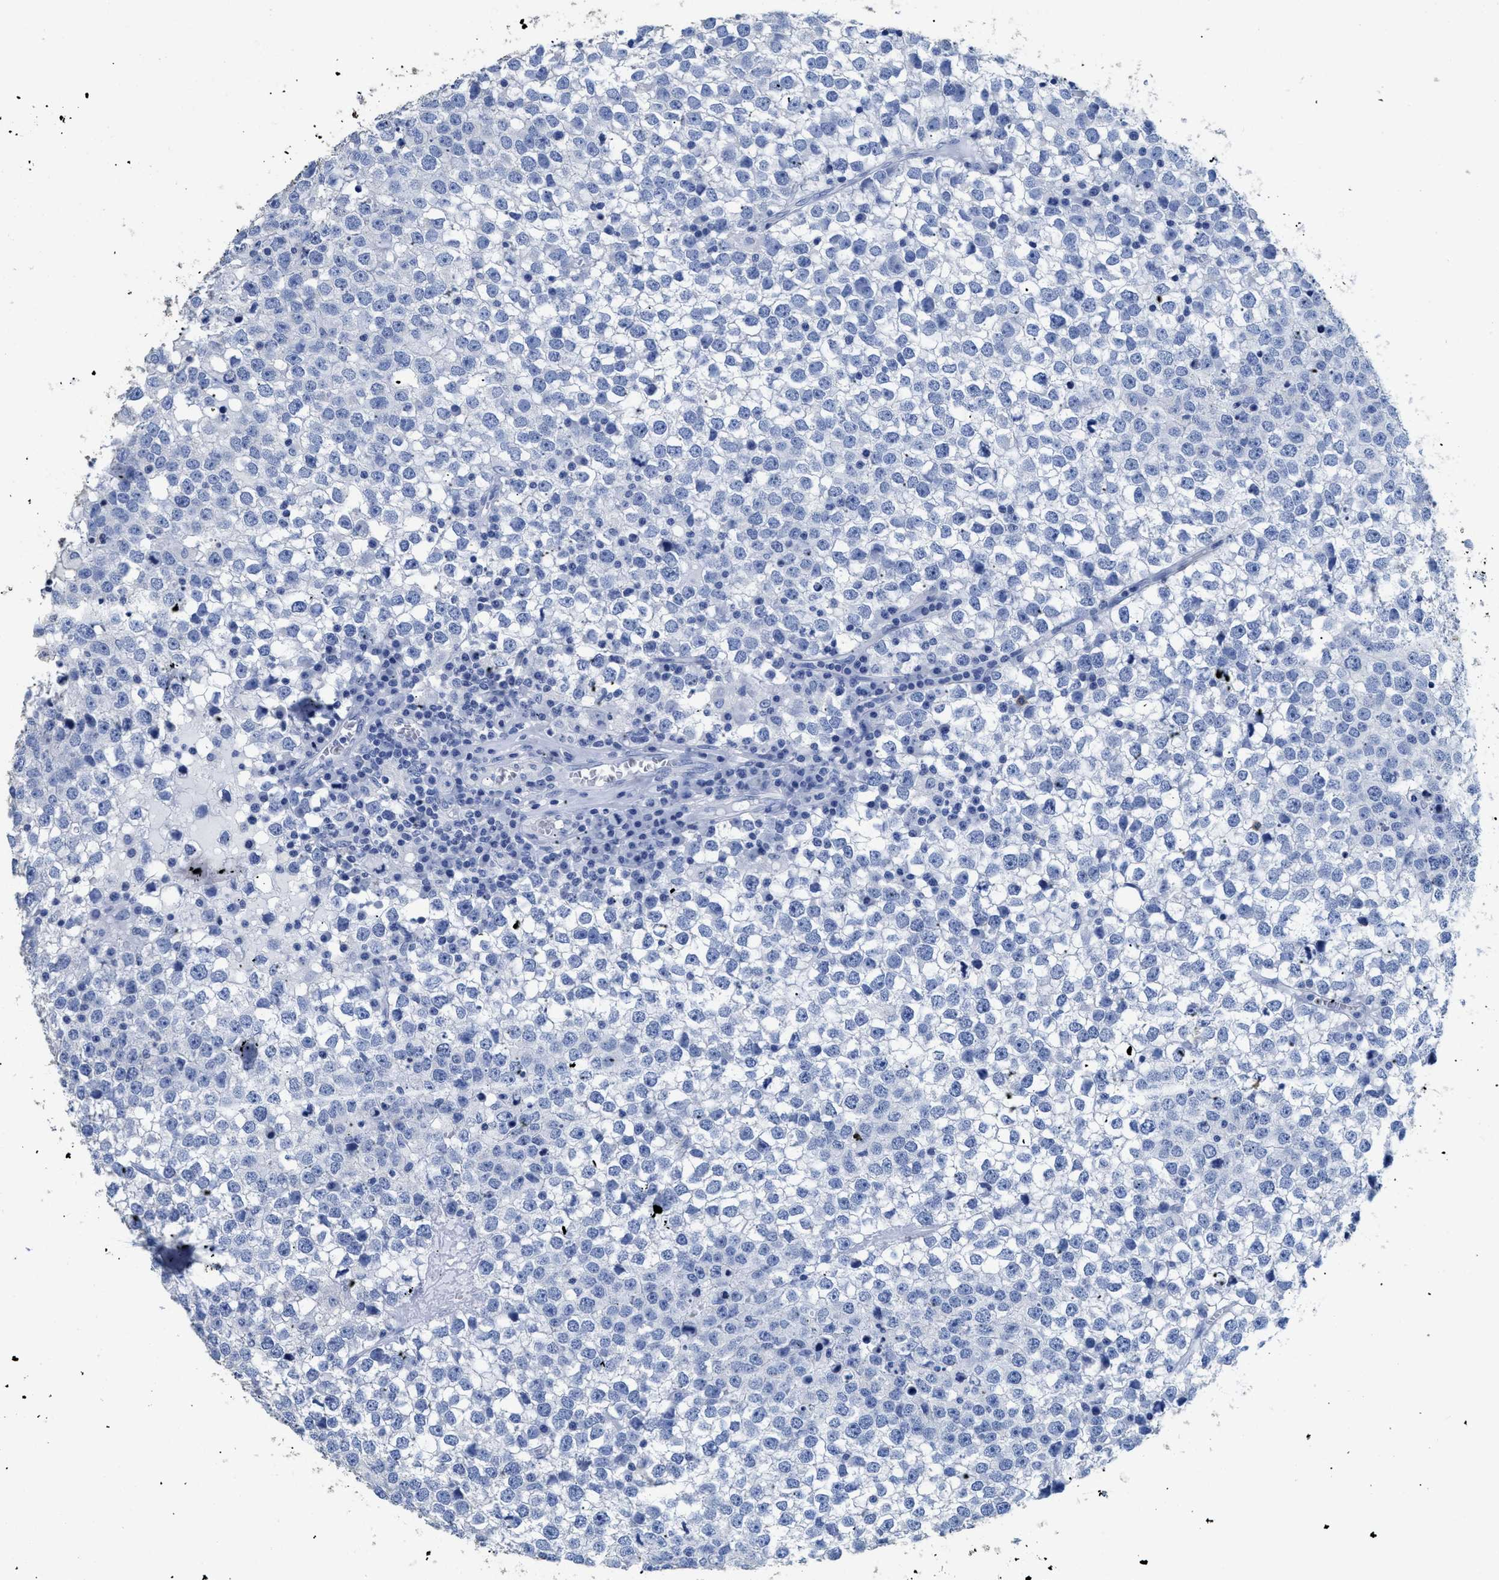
{"staining": {"intensity": "negative", "quantity": "none", "location": "none"}, "tissue": "testis cancer", "cell_type": "Tumor cells", "image_type": "cancer", "snomed": [{"axis": "morphology", "description": "Seminoma, NOS"}, {"axis": "topography", "description": "Testis"}], "caption": "Immunohistochemical staining of human seminoma (testis) displays no significant staining in tumor cells.", "gene": "DLC1", "patient": {"sex": "male", "age": 65}}